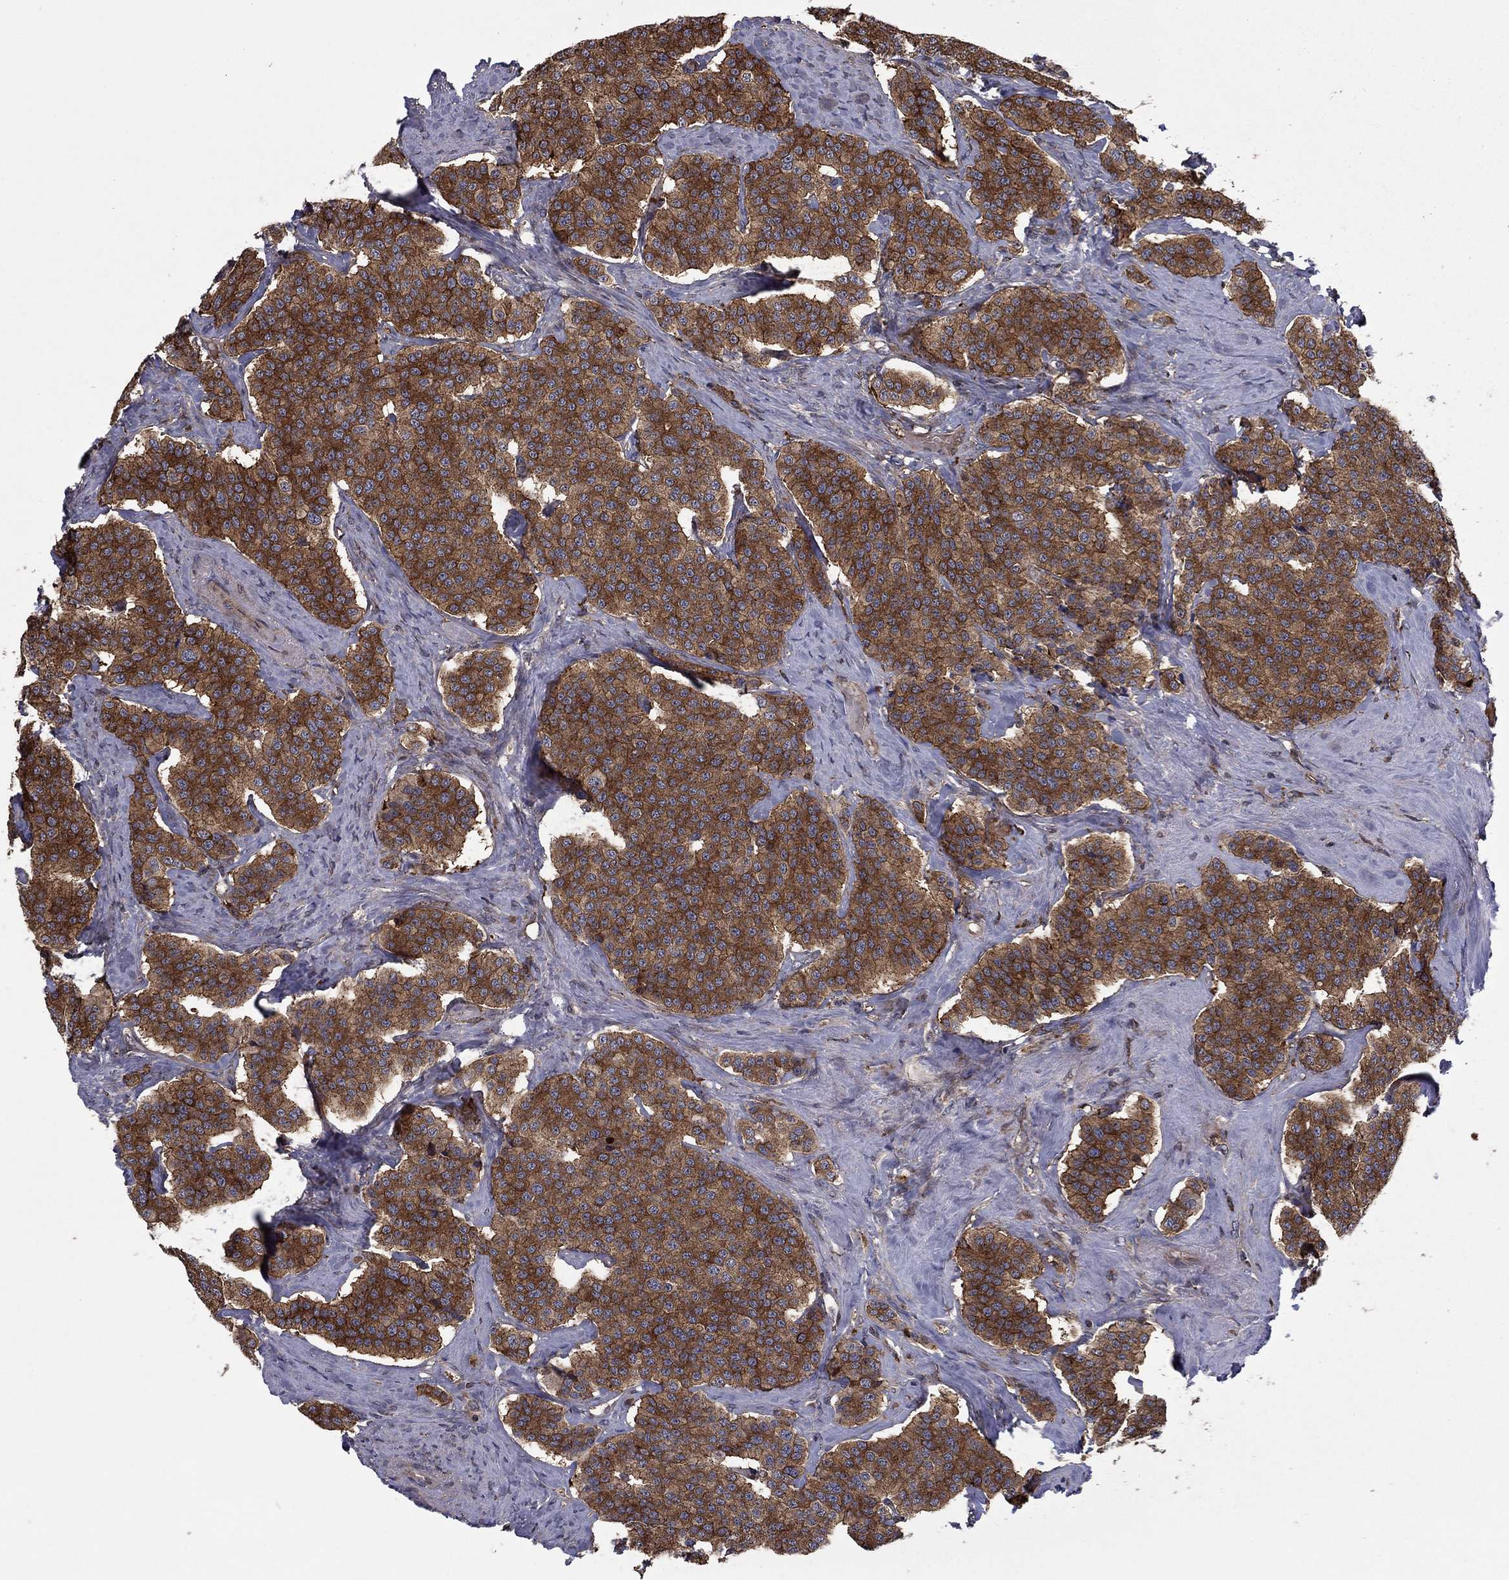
{"staining": {"intensity": "strong", "quantity": ">75%", "location": "cytoplasmic/membranous"}, "tissue": "carcinoid", "cell_type": "Tumor cells", "image_type": "cancer", "snomed": [{"axis": "morphology", "description": "Carcinoid, malignant, NOS"}, {"axis": "topography", "description": "Small intestine"}], "caption": "The photomicrograph demonstrates a brown stain indicating the presence of a protein in the cytoplasmic/membranous of tumor cells in carcinoid.", "gene": "HDAC4", "patient": {"sex": "female", "age": 58}}